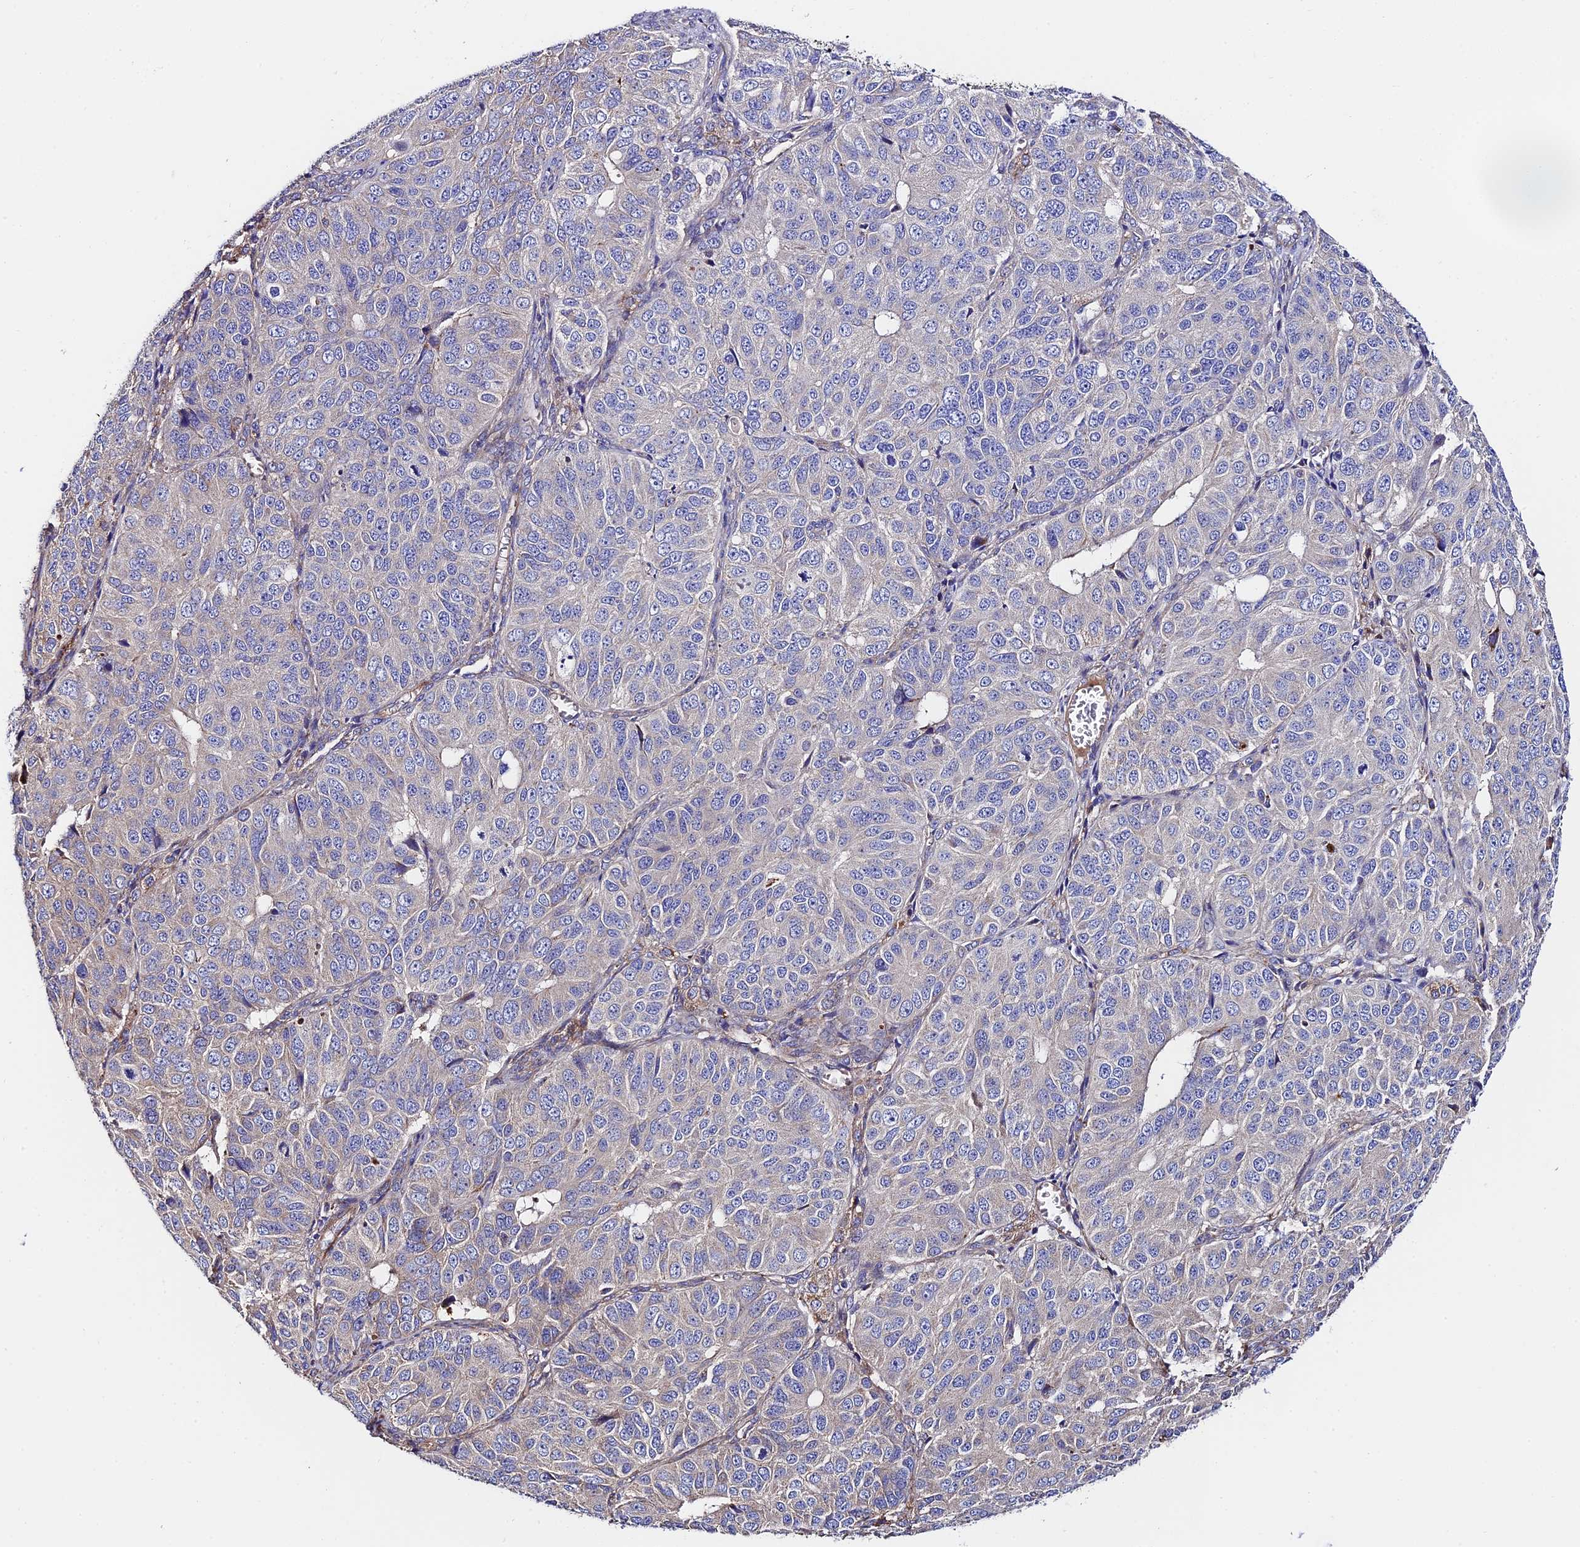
{"staining": {"intensity": "weak", "quantity": "<25%", "location": "cytoplasmic/membranous"}, "tissue": "ovarian cancer", "cell_type": "Tumor cells", "image_type": "cancer", "snomed": [{"axis": "morphology", "description": "Carcinoma, endometroid"}, {"axis": "topography", "description": "Ovary"}], "caption": "This is an immunohistochemistry photomicrograph of ovarian cancer. There is no positivity in tumor cells.", "gene": "VPS13C", "patient": {"sex": "female", "age": 51}}